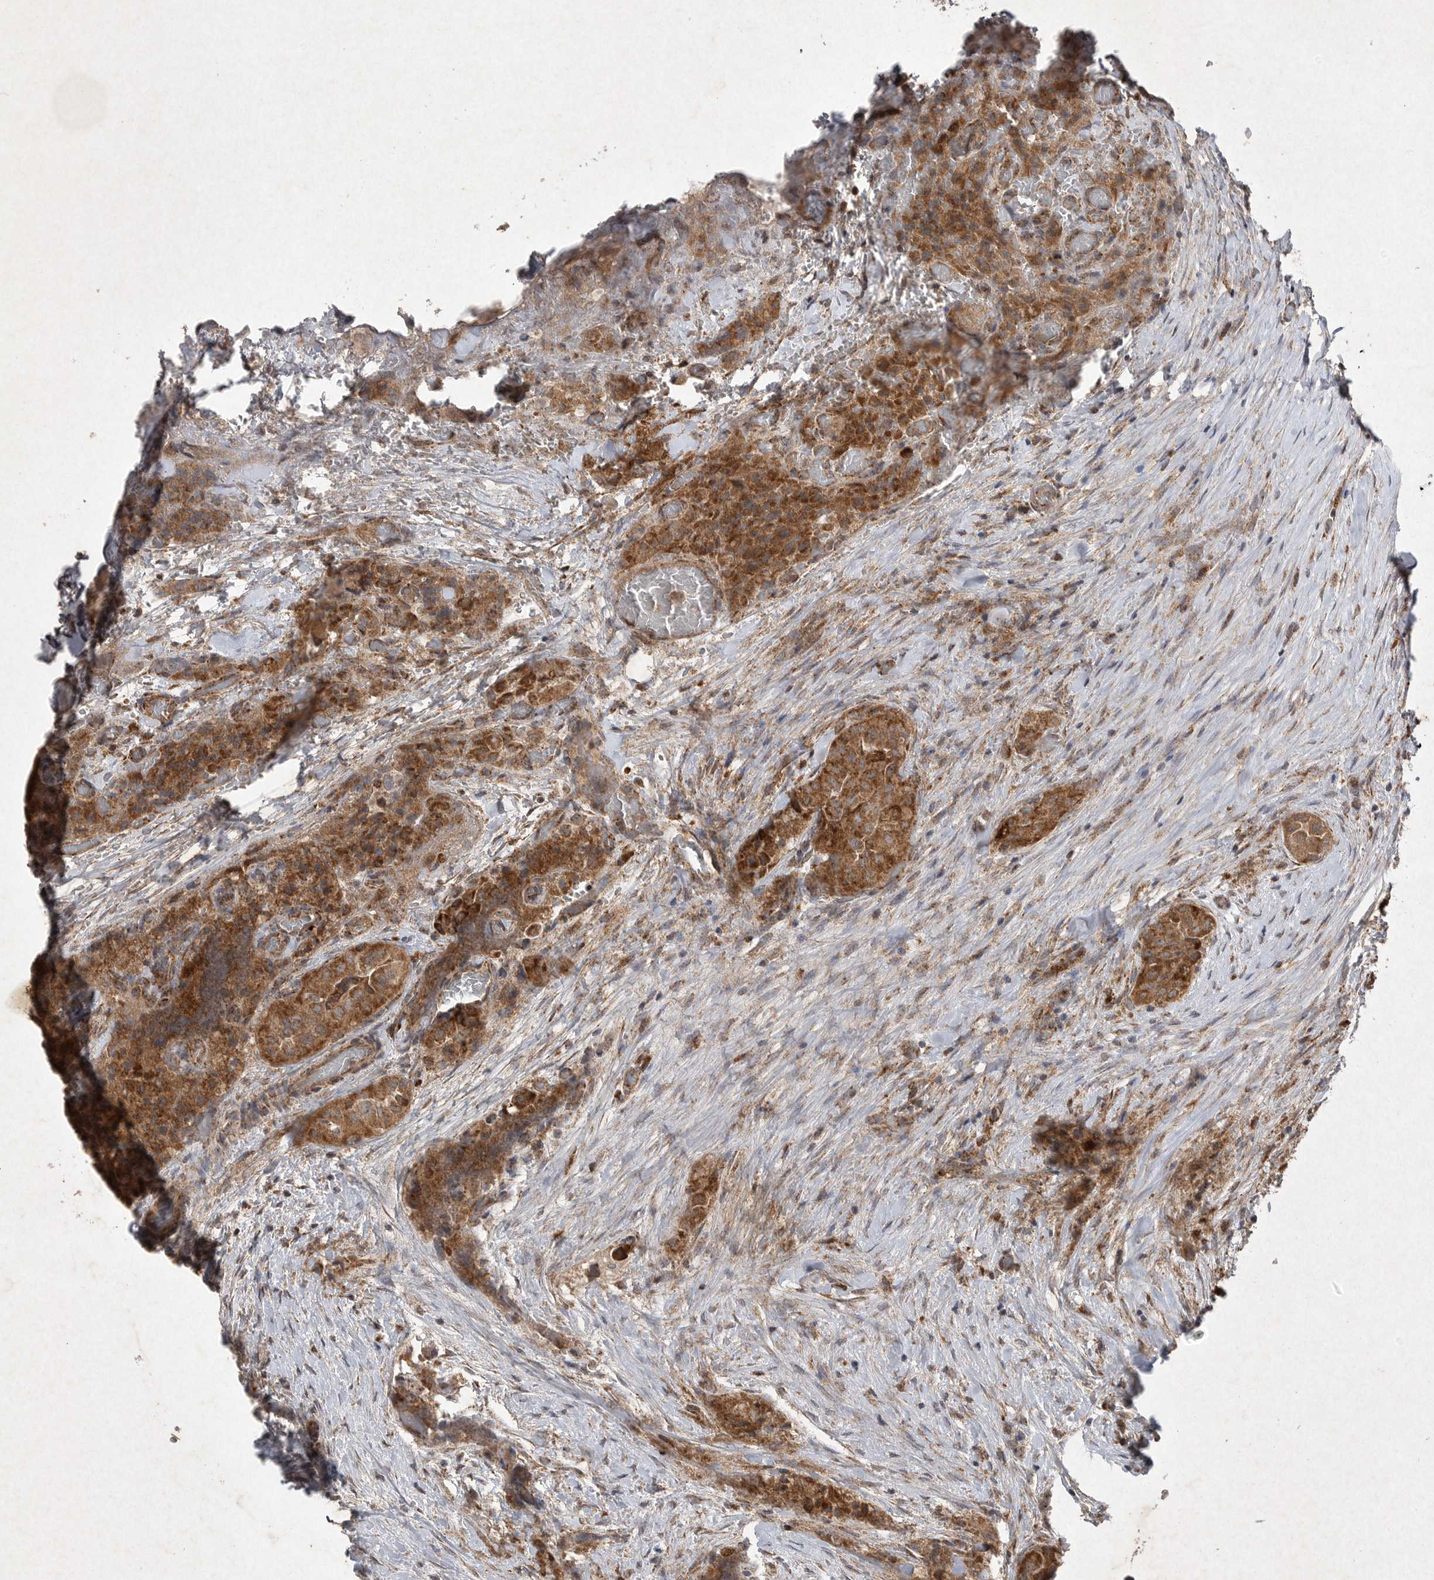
{"staining": {"intensity": "strong", "quantity": ">75%", "location": "cytoplasmic/membranous"}, "tissue": "thyroid cancer", "cell_type": "Tumor cells", "image_type": "cancer", "snomed": [{"axis": "morphology", "description": "Papillary adenocarcinoma, NOS"}, {"axis": "topography", "description": "Thyroid gland"}], "caption": "Immunohistochemical staining of papillary adenocarcinoma (thyroid) exhibits strong cytoplasmic/membranous protein positivity in about >75% of tumor cells.", "gene": "DDR1", "patient": {"sex": "female", "age": 59}}